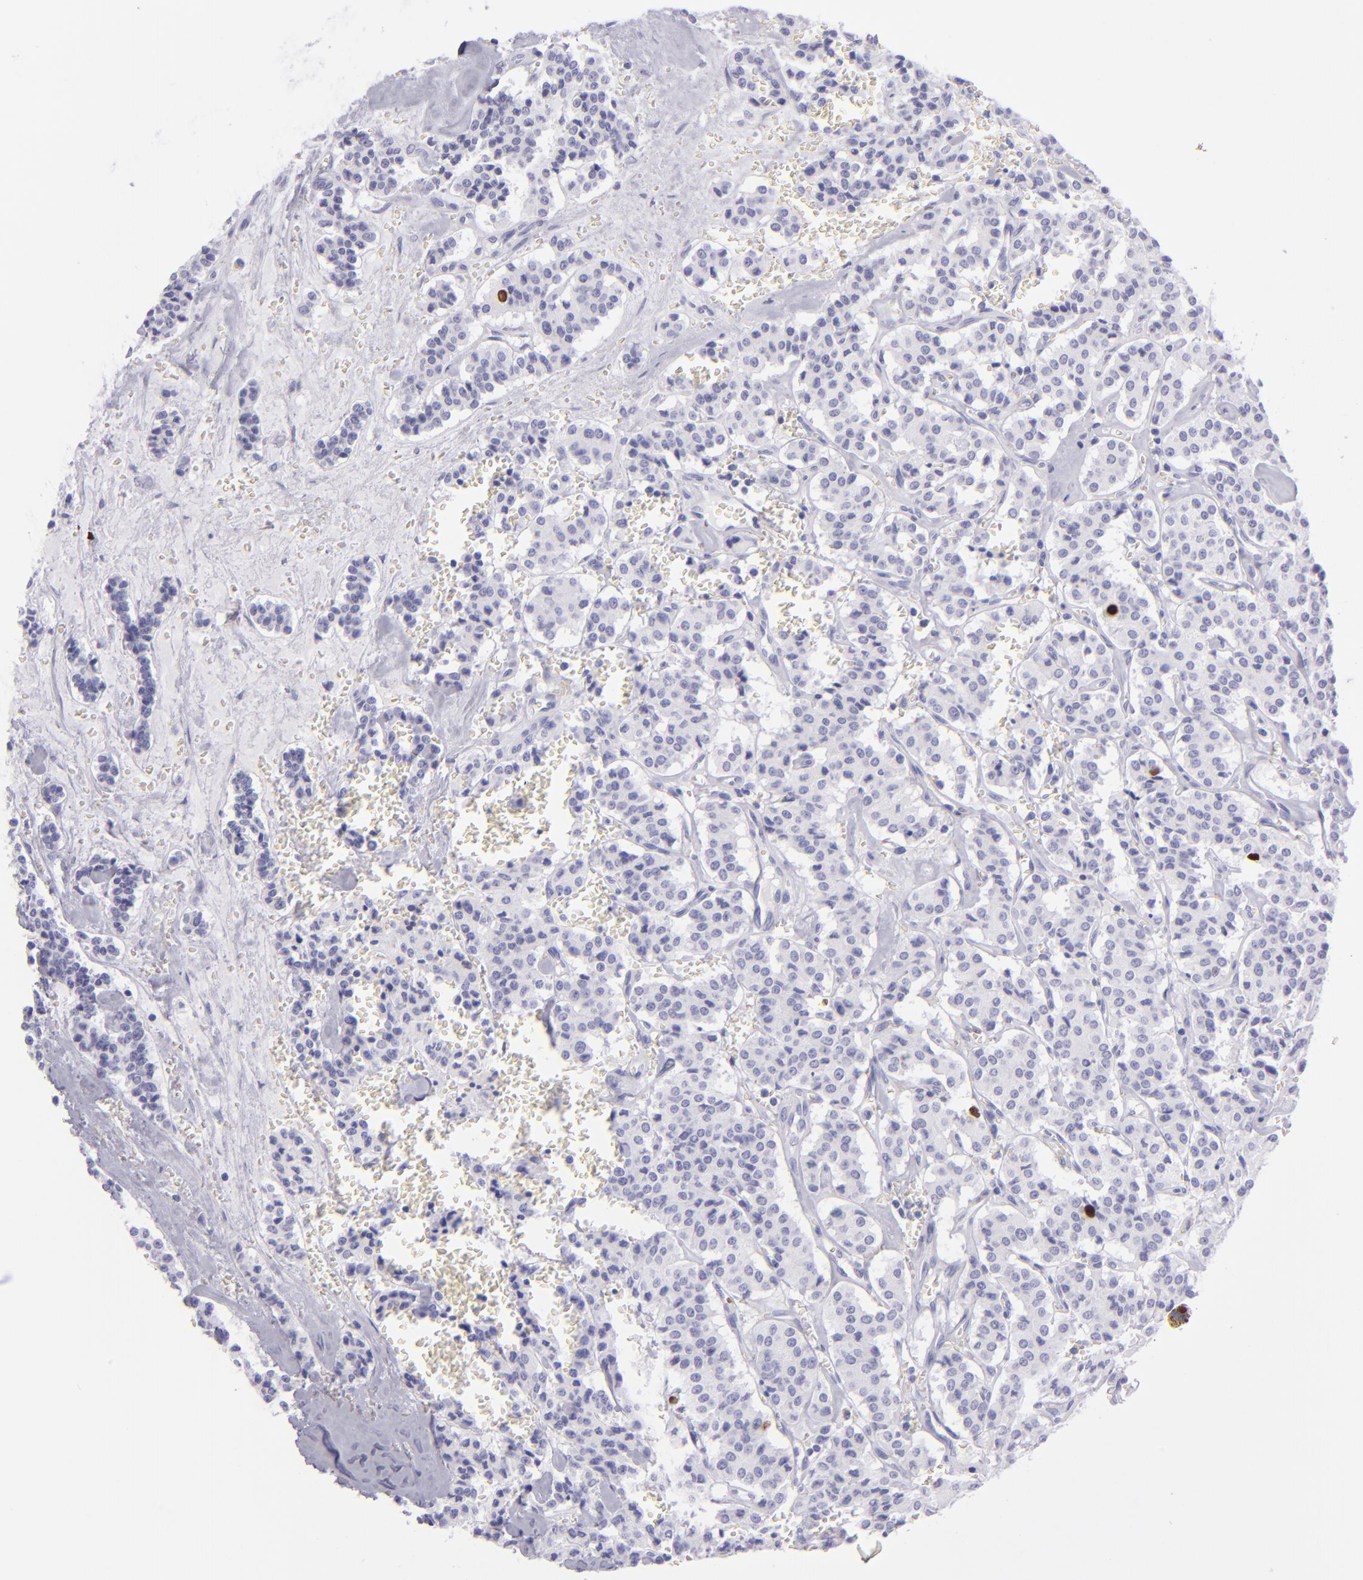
{"staining": {"intensity": "strong", "quantity": "<25%", "location": "nuclear"}, "tissue": "carcinoid", "cell_type": "Tumor cells", "image_type": "cancer", "snomed": [{"axis": "morphology", "description": "Carcinoid, malignant, NOS"}, {"axis": "topography", "description": "Bronchus"}], "caption": "Tumor cells reveal medium levels of strong nuclear expression in about <25% of cells in malignant carcinoid.", "gene": "TOP2A", "patient": {"sex": "male", "age": 55}}